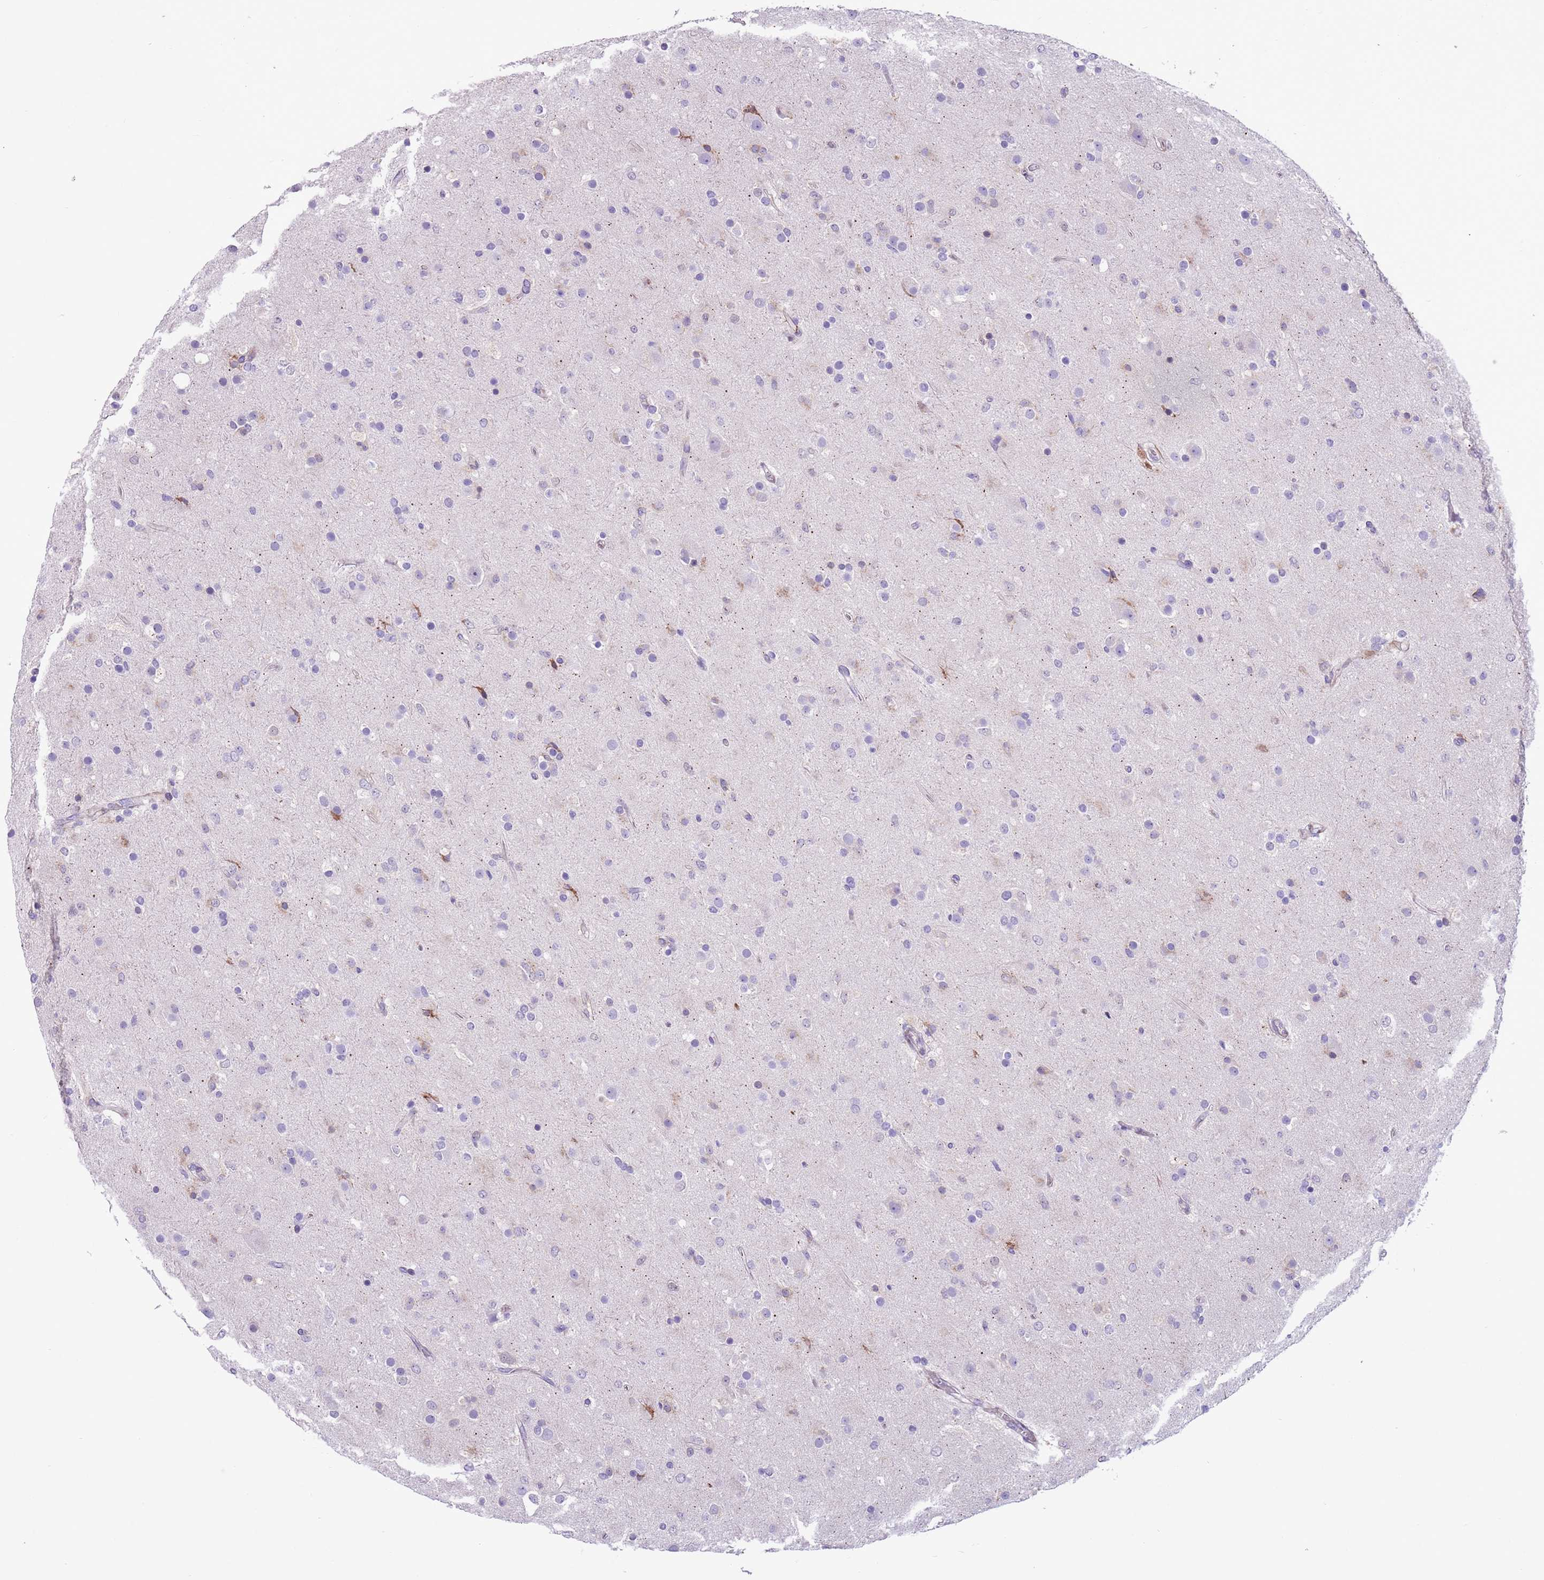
{"staining": {"intensity": "negative", "quantity": "none", "location": "none"}, "tissue": "glioma", "cell_type": "Tumor cells", "image_type": "cancer", "snomed": [{"axis": "morphology", "description": "Glioma, malignant, Low grade"}, {"axis": "topography", "description": "Brain"}], "caption": "Glioma was stained to show a protein in brown. There is no significant expression in tumor cells.", "gene": "MRPL32", "patient": {"sex": "male", "age": 65}}